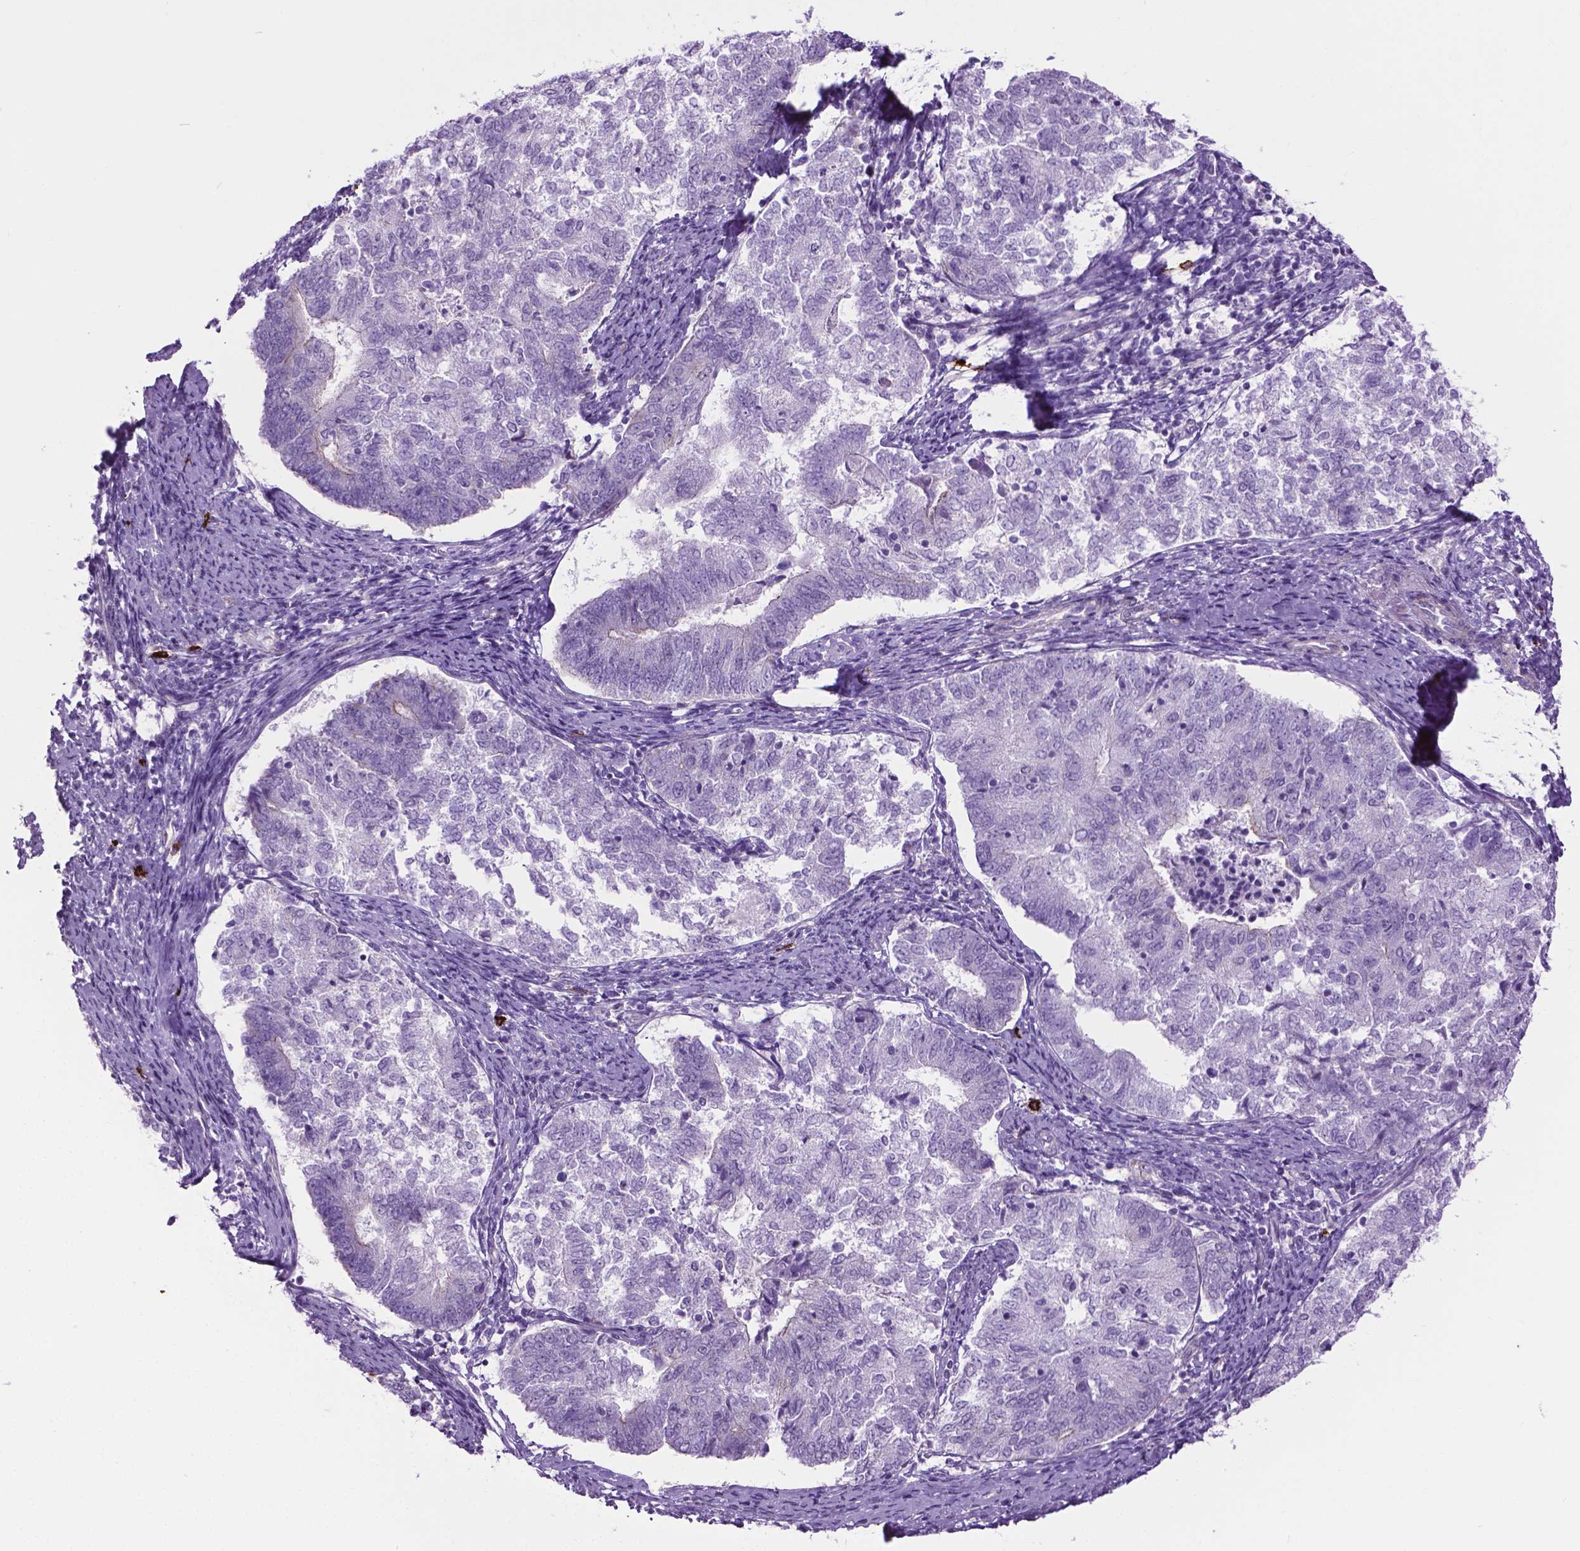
{"staining": {"intensity": "negative", "quantity": "none", "location": "none"}, "tissue": "endometrial cancer", "cell_type": "Tumor cells", "image_type": "cancer", "snomed": [{"axis": "morphology", "description": "Adenocarcinoma, NOS"}, {"axis": "topography", "description": "Endometrium"}], "caption": "DAB immunohistochemical staining of human endometrial cancer shows no significant staining in tumor cells. (Stains: DAB (3,3'-diaminobenzidine) IHC with hematoxylin counter stain, Microscopy: brightfield microscopy at high magnification).", "gene": "SPECC1L", "patient": {"sex": "female", "age": 65}}